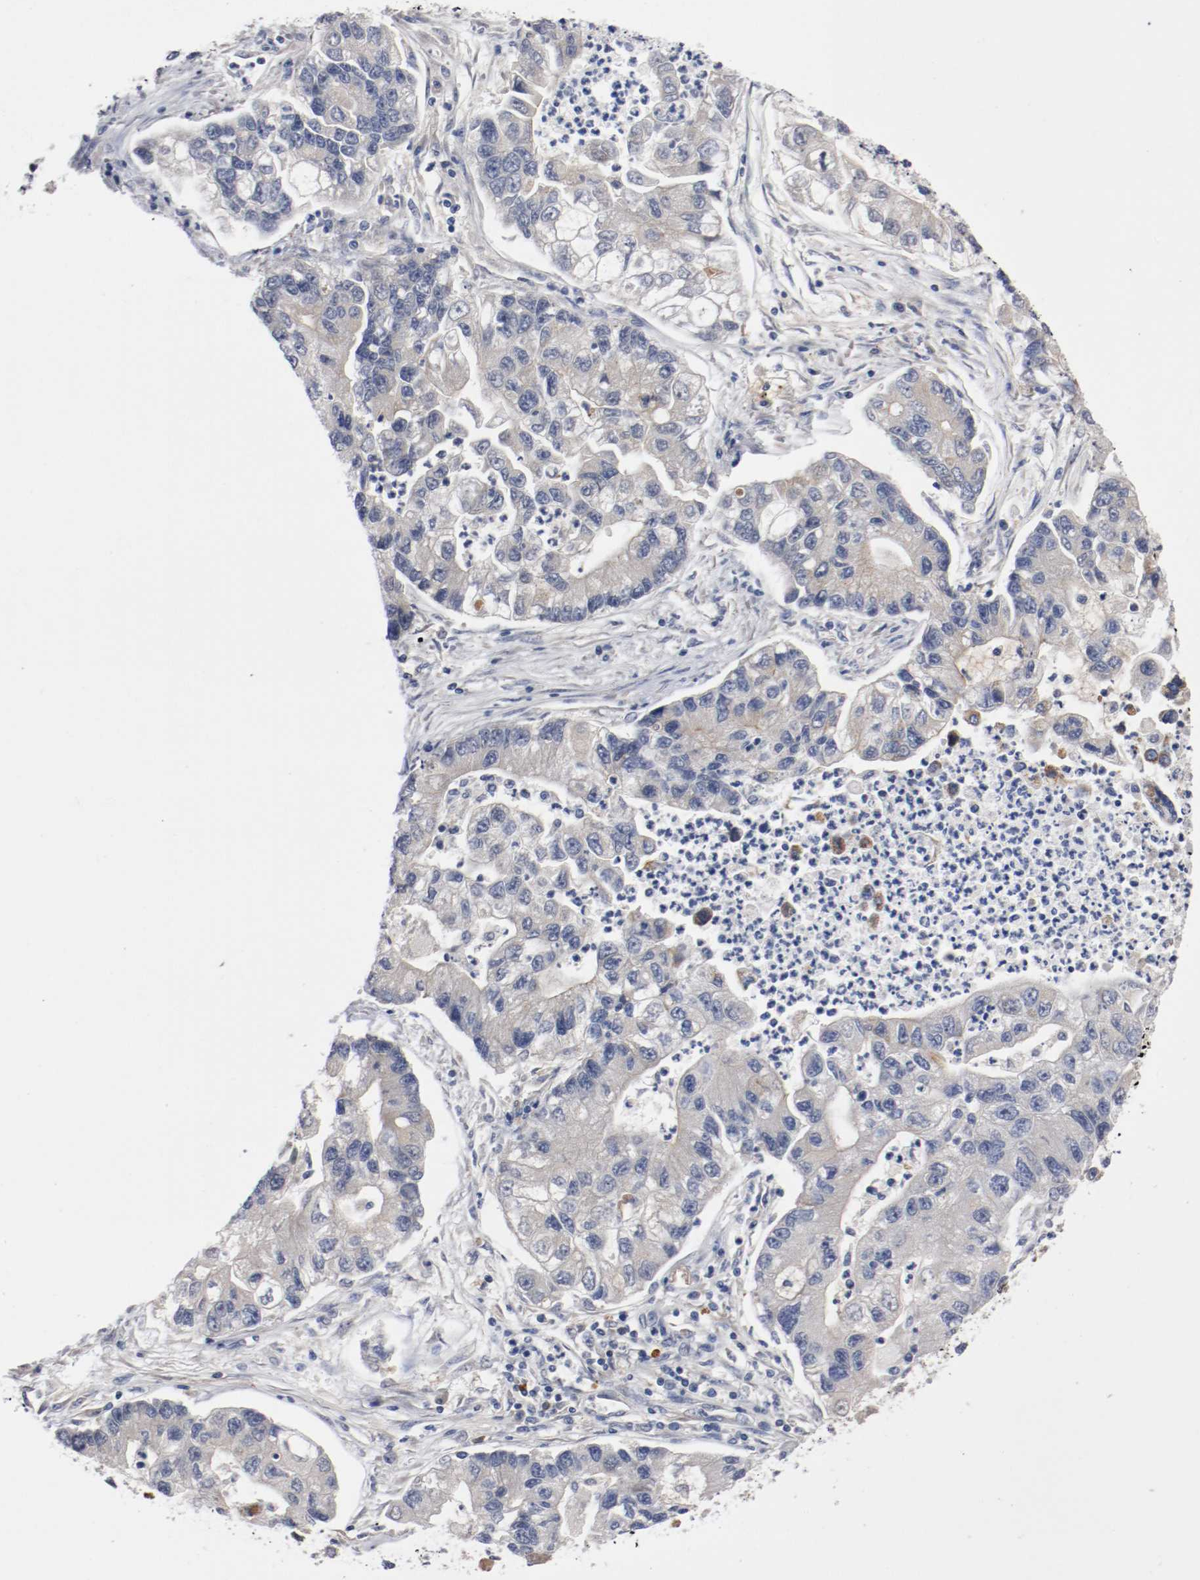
{"staining": {"intensity": "weak", "quantity": "<25%", "location": "cytoplasmic/membranous"}, "tissue": "lung cancer", "cell_type": "Tumor cells", "image_type": "cancer", "snomed": [{"axis": "morphology", "description": "Adenocarcinoma, NOS"}, {"axis": "topography", "description": "Lung"}], "caption": "This is an immunohistochemistry (IHC) micrograph of human lung adenocarcinoma. There is no expression in tumor cells.", "gene": "PCSK6", "patient": {"sex": "female", "age": 51}}